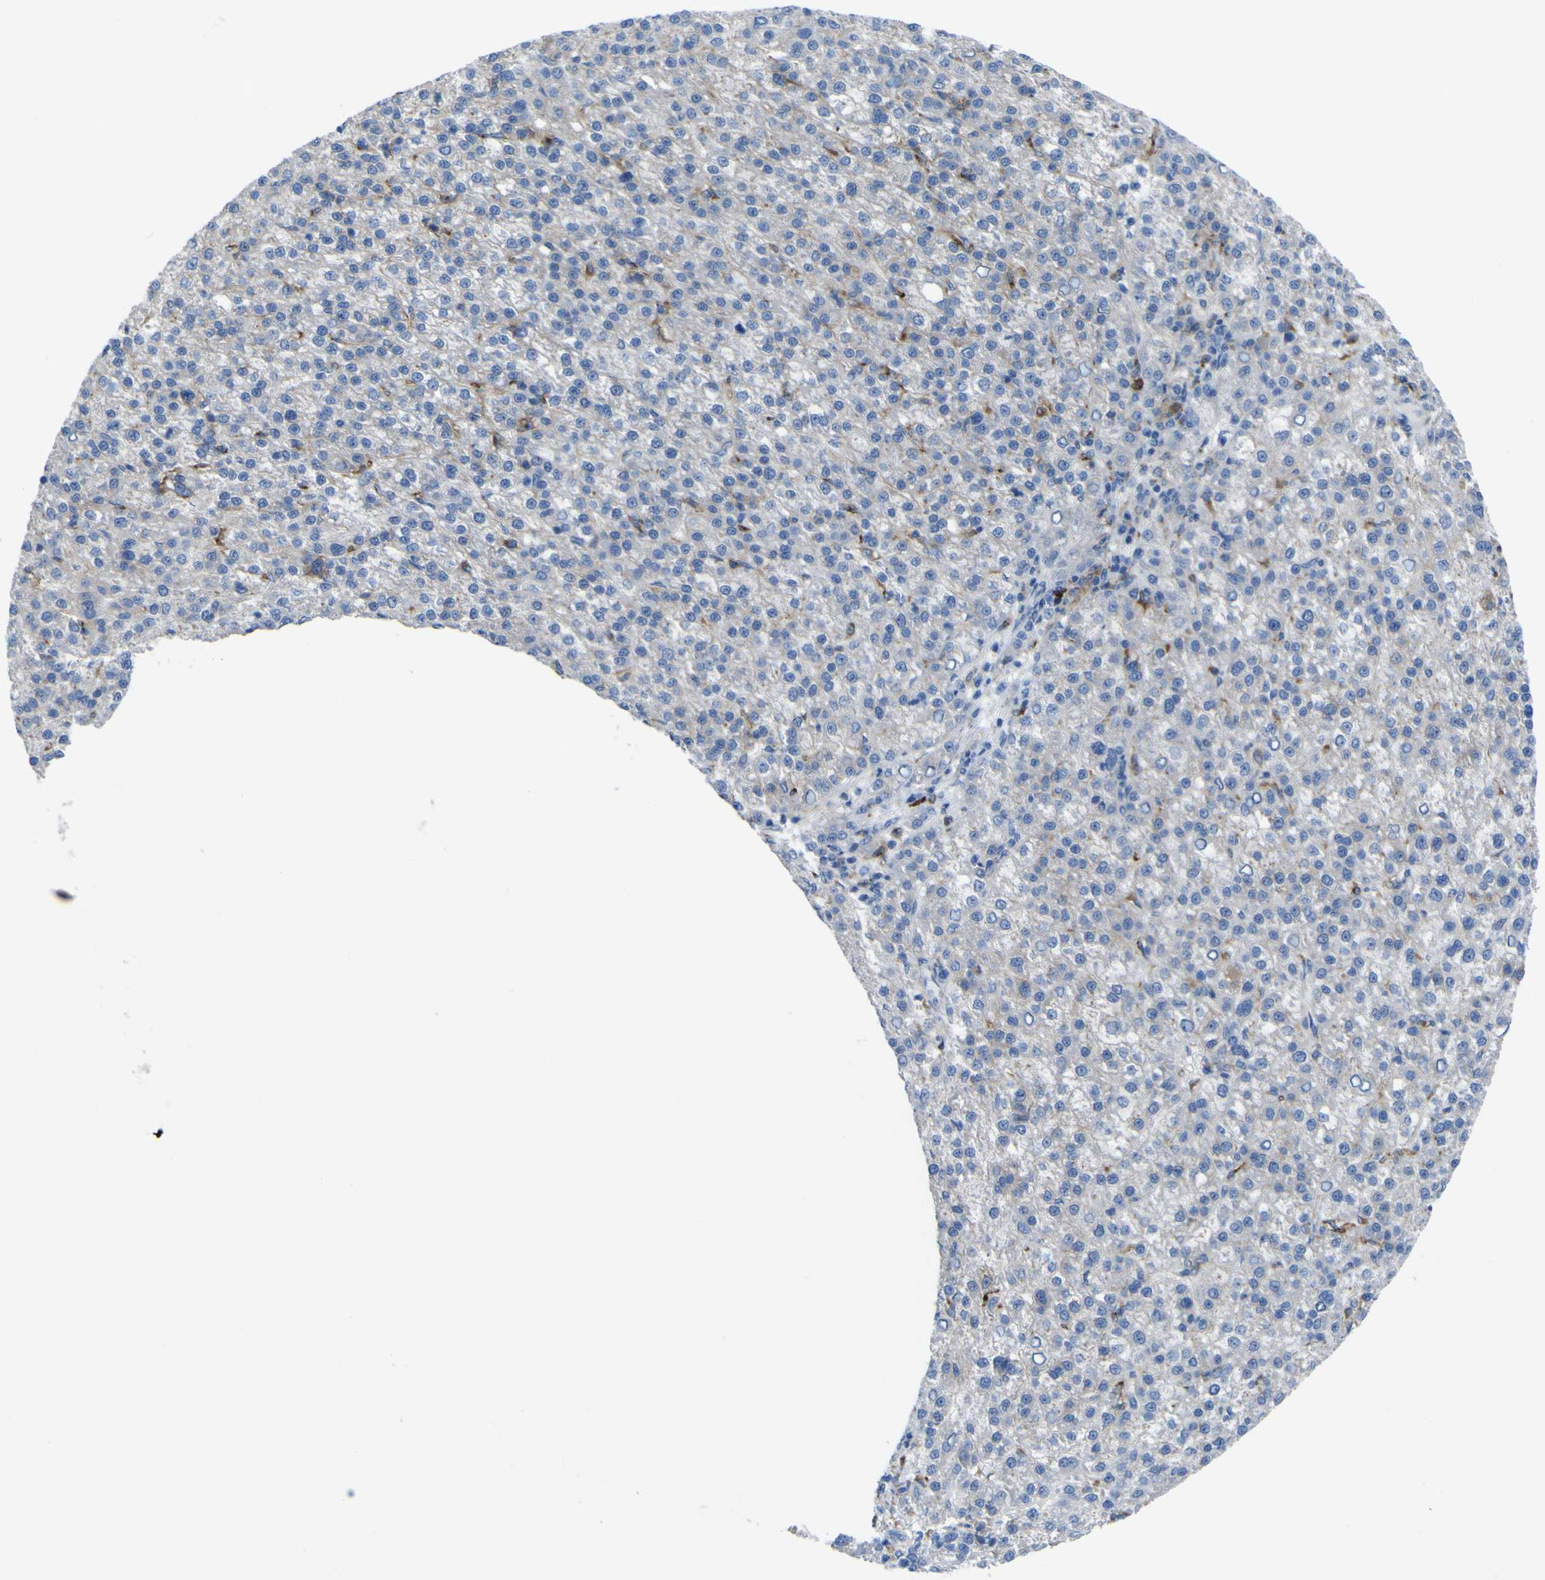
{"staining": {"intensity": "negative", "quantity": "none", "location": "none"}, "tissue": "liver cancer", "cell_type": "Tumor cells", "image_type": "cancer", "snomed": [{"axis": "morphology", "description": "Carcinoma, Hepatocellular, NOS"}, {"axis": "topography", "description": "Liver"}], "caption": "Immunohistochemistry (IHC) micrograph of liver cancer stained for a protein (brown), which reveals no positivity in tumor cells.", "gene": "CST3", "patient": {"sex": "female", "age": 58}}